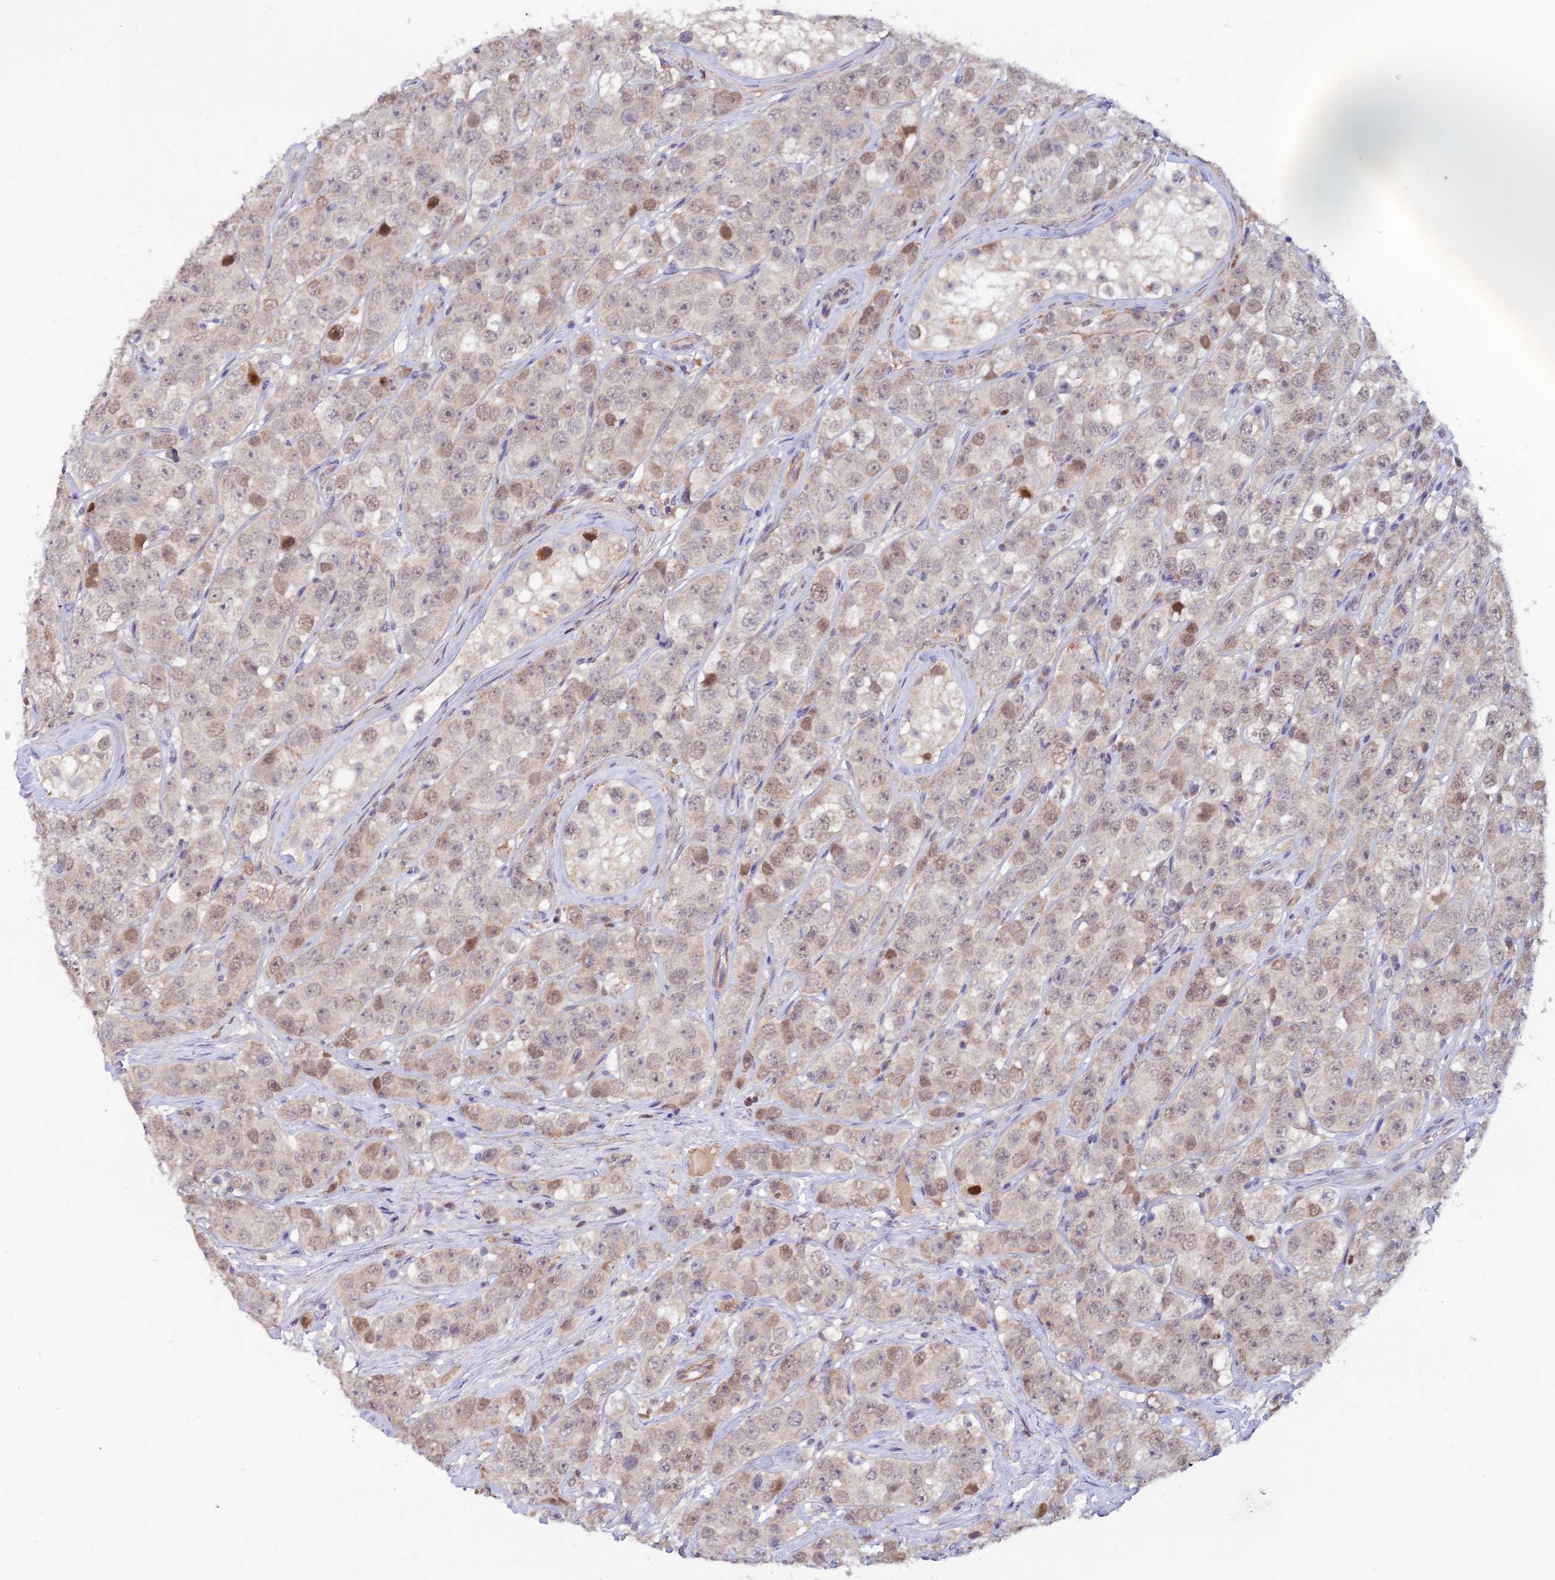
{"staining": {"intensity": "weak", "quantity": "25%-75%", "location": "nuclear"}, "tissue": "testis cancer", "cell_type": "Tumor cells", "image_type": "cancer", "snomed": [{"axis": "morphology", "description": "Seminoma, NOS"}, {"axis": "topography", "description": "Testis"}], "caption": "An image showing weak nuclear expression in about 25%-75% of tumor cells in testis cancer, as visualized by brown immunohistochemical staining.", "gene": "FASTKD5", "patient": {"sex": "male", "age": 28}}